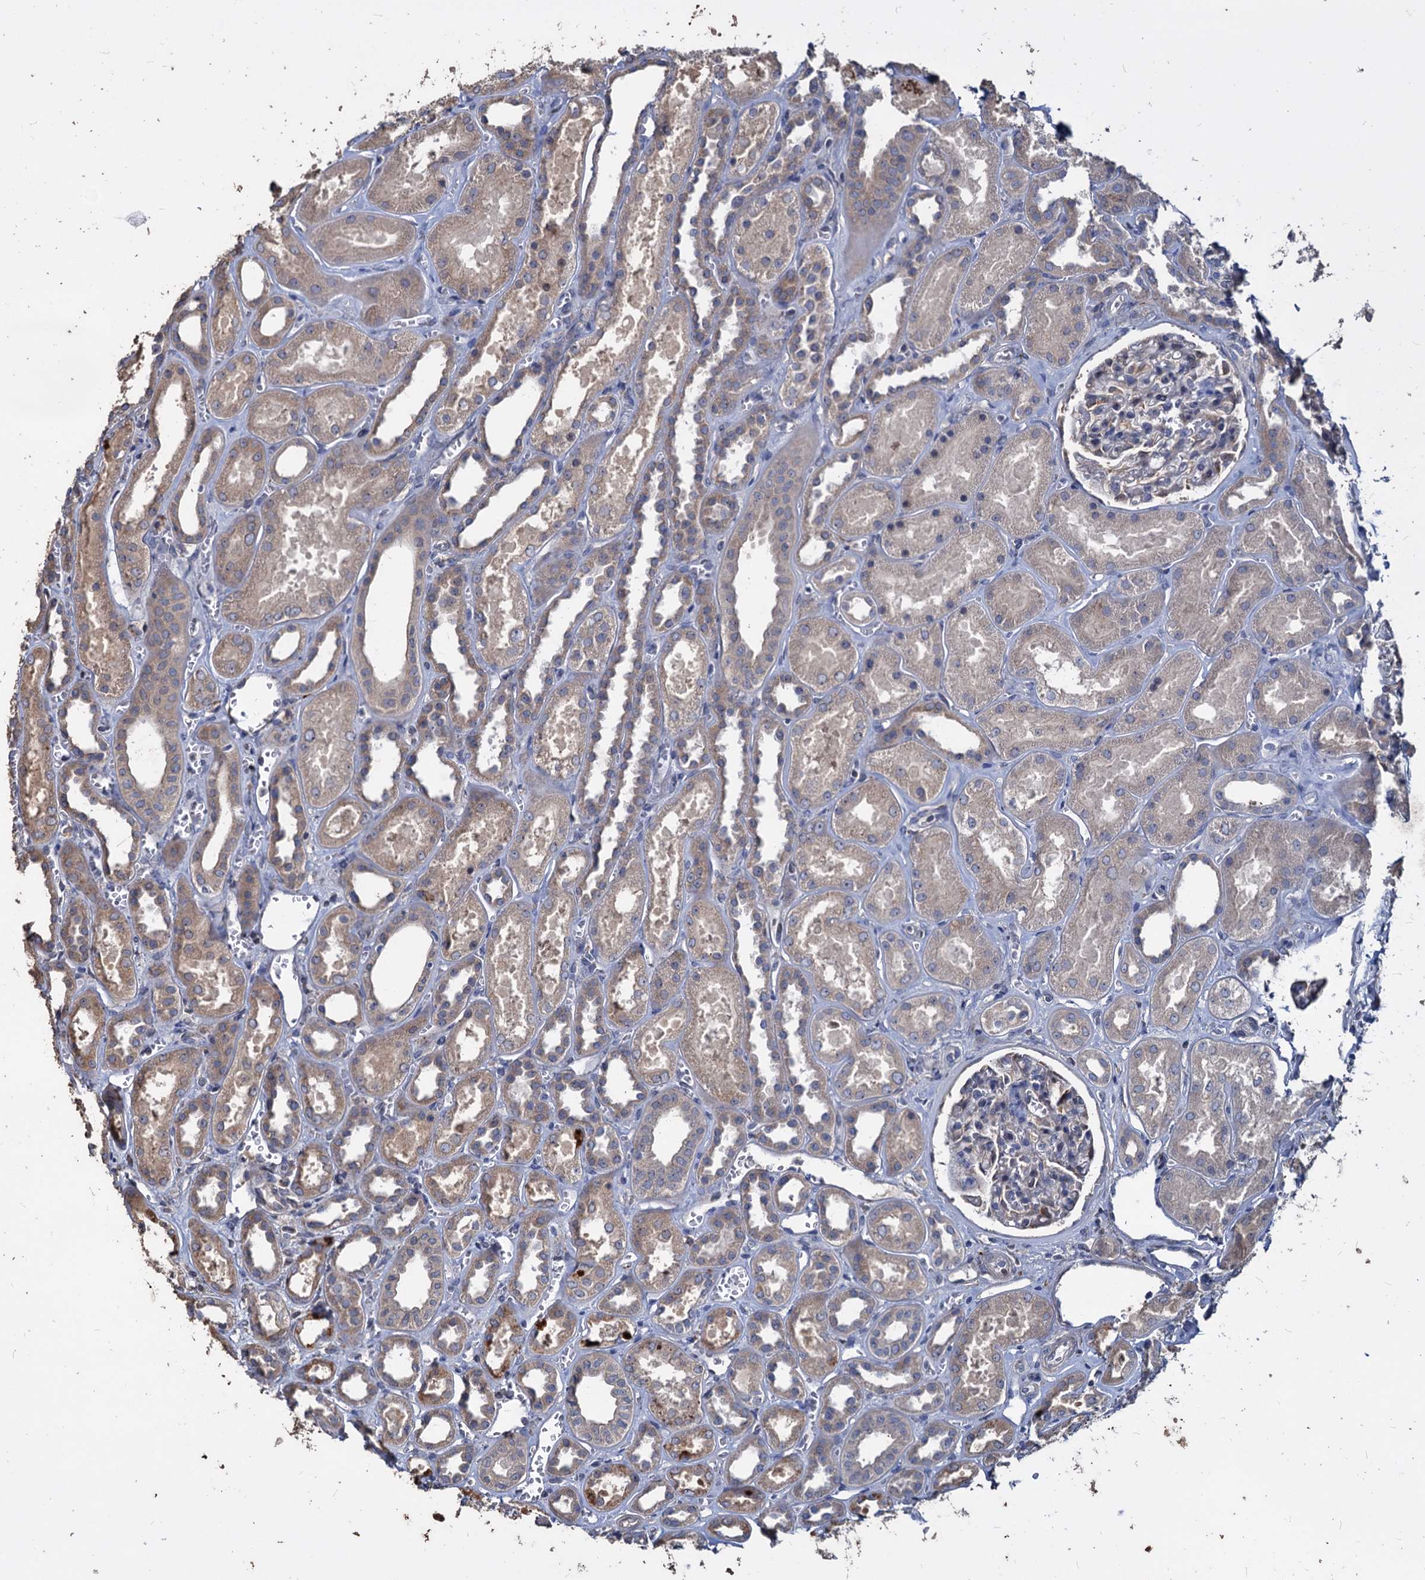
{"staining": {"intensity": "weak", "quantity": "25%-75%", "location": "cytoplasmic/membranous"}, "tissue": "kidney", "cell_type": "Cells in glomeruli", "image_type": "normal", "snomed": [{"axis": "morphology", "description": "Normal tissue, NOS"}, {"axis": "morphology", "description": "Adenocarcinoma, NOS"}, {"axis": "topography", "description": "Kidney"}], "caption": "IHC staining of normal kidney, which exhibits low levels of weak cytoplasmic/membranous expression in approximately 25%-75% of cells in glomeruli indicating weak cytoplasmic/membranous protein positivity. The staining was performed using DAB (3,3'-diaminobenzidine) (brown) for protein detection and nuclei were counterstained in hematoxylin (blue).", "gene": "DEPDC4", "patient": {"sex": "female", "age": 68}}